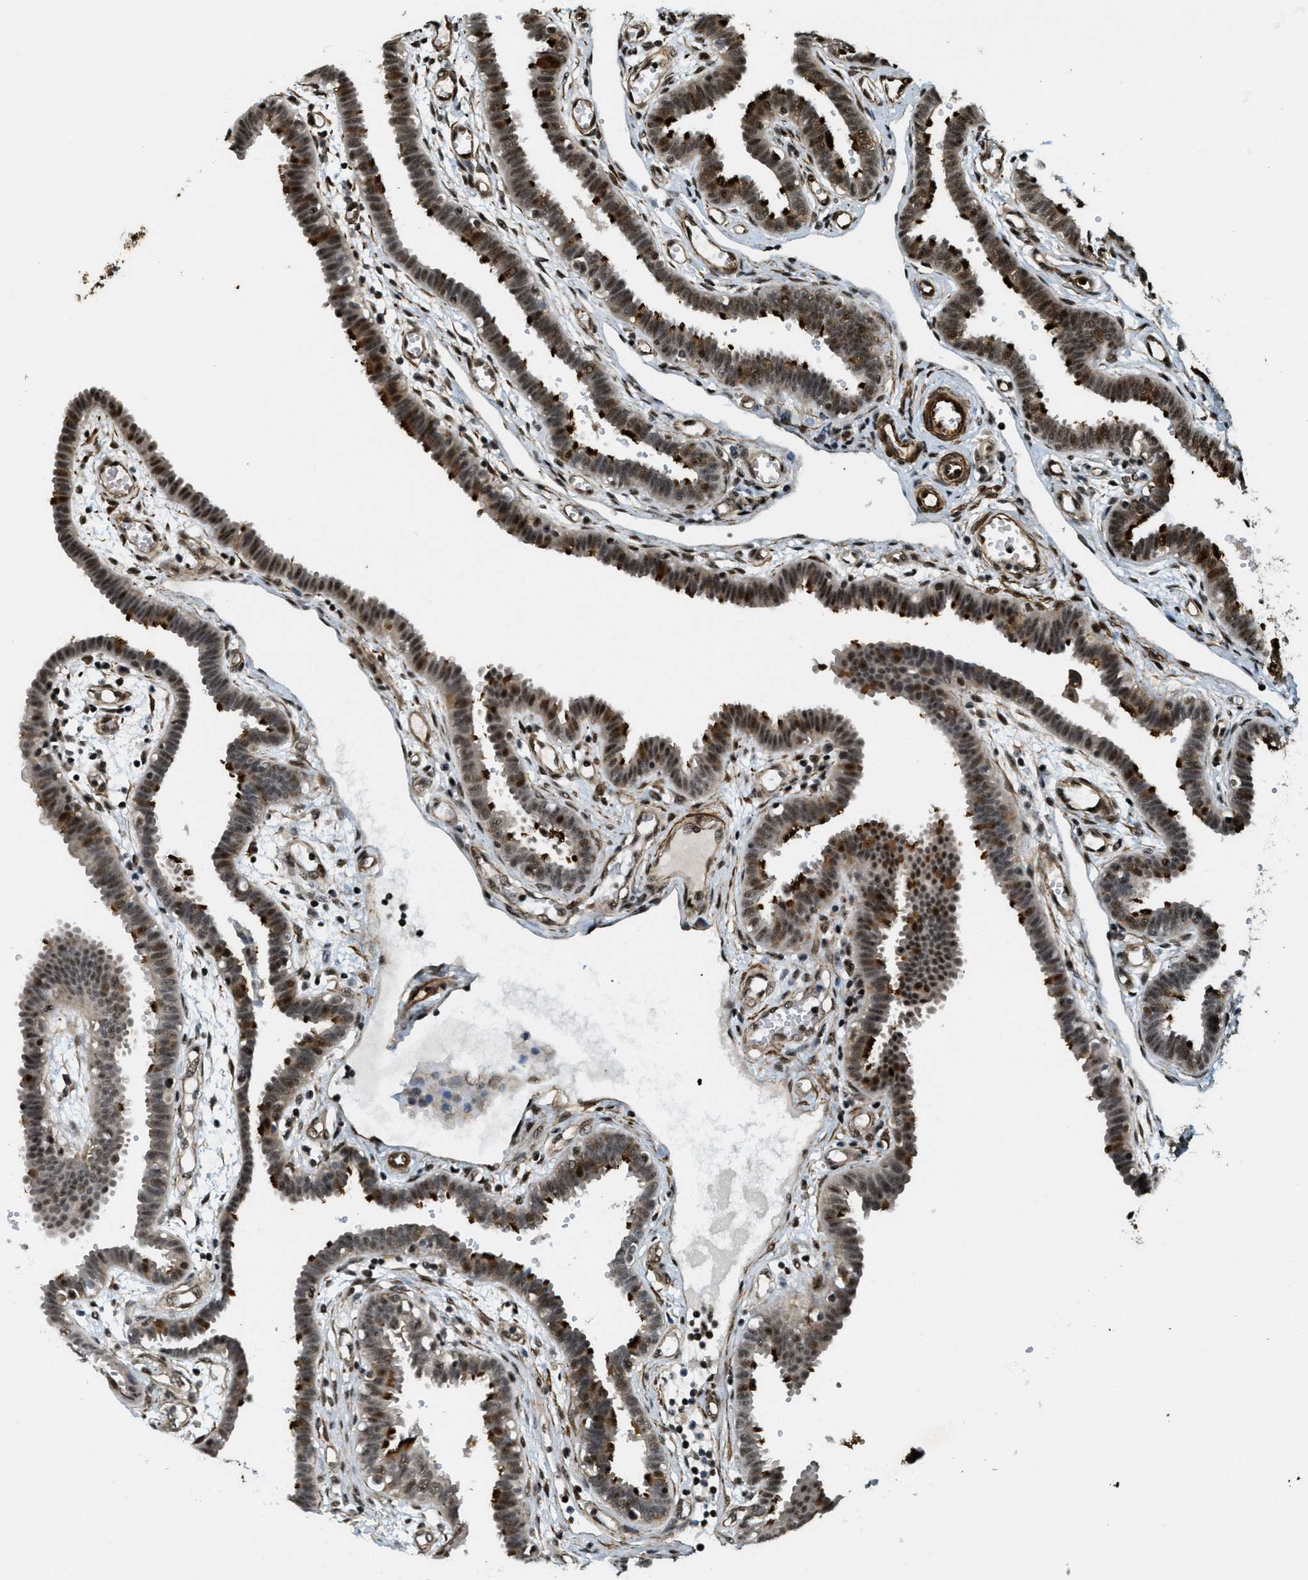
{"staining": {"intensity": "strong", "quantity": ">75%", "location": "cytoplasmic/membranous,nuclear"}, "tissue": "fallopian tube", "cell_type": "Glandular cells", "image_type": "normal", "snomed": [{"axis": "morphology", "description": "Normal tissue, NOS"}, {"axis": "topography", "description": "Fallopian tube"}, {"axis": "topography", "description": "Placenta"}], "caption": "A brown stain highlights strong cytoplasmic/membranous,nuclear staining of a protein in glandular cells of normal fallopian tube.", "gene": "CFAP36", "patient": {"sex": "female", "age": 32}}